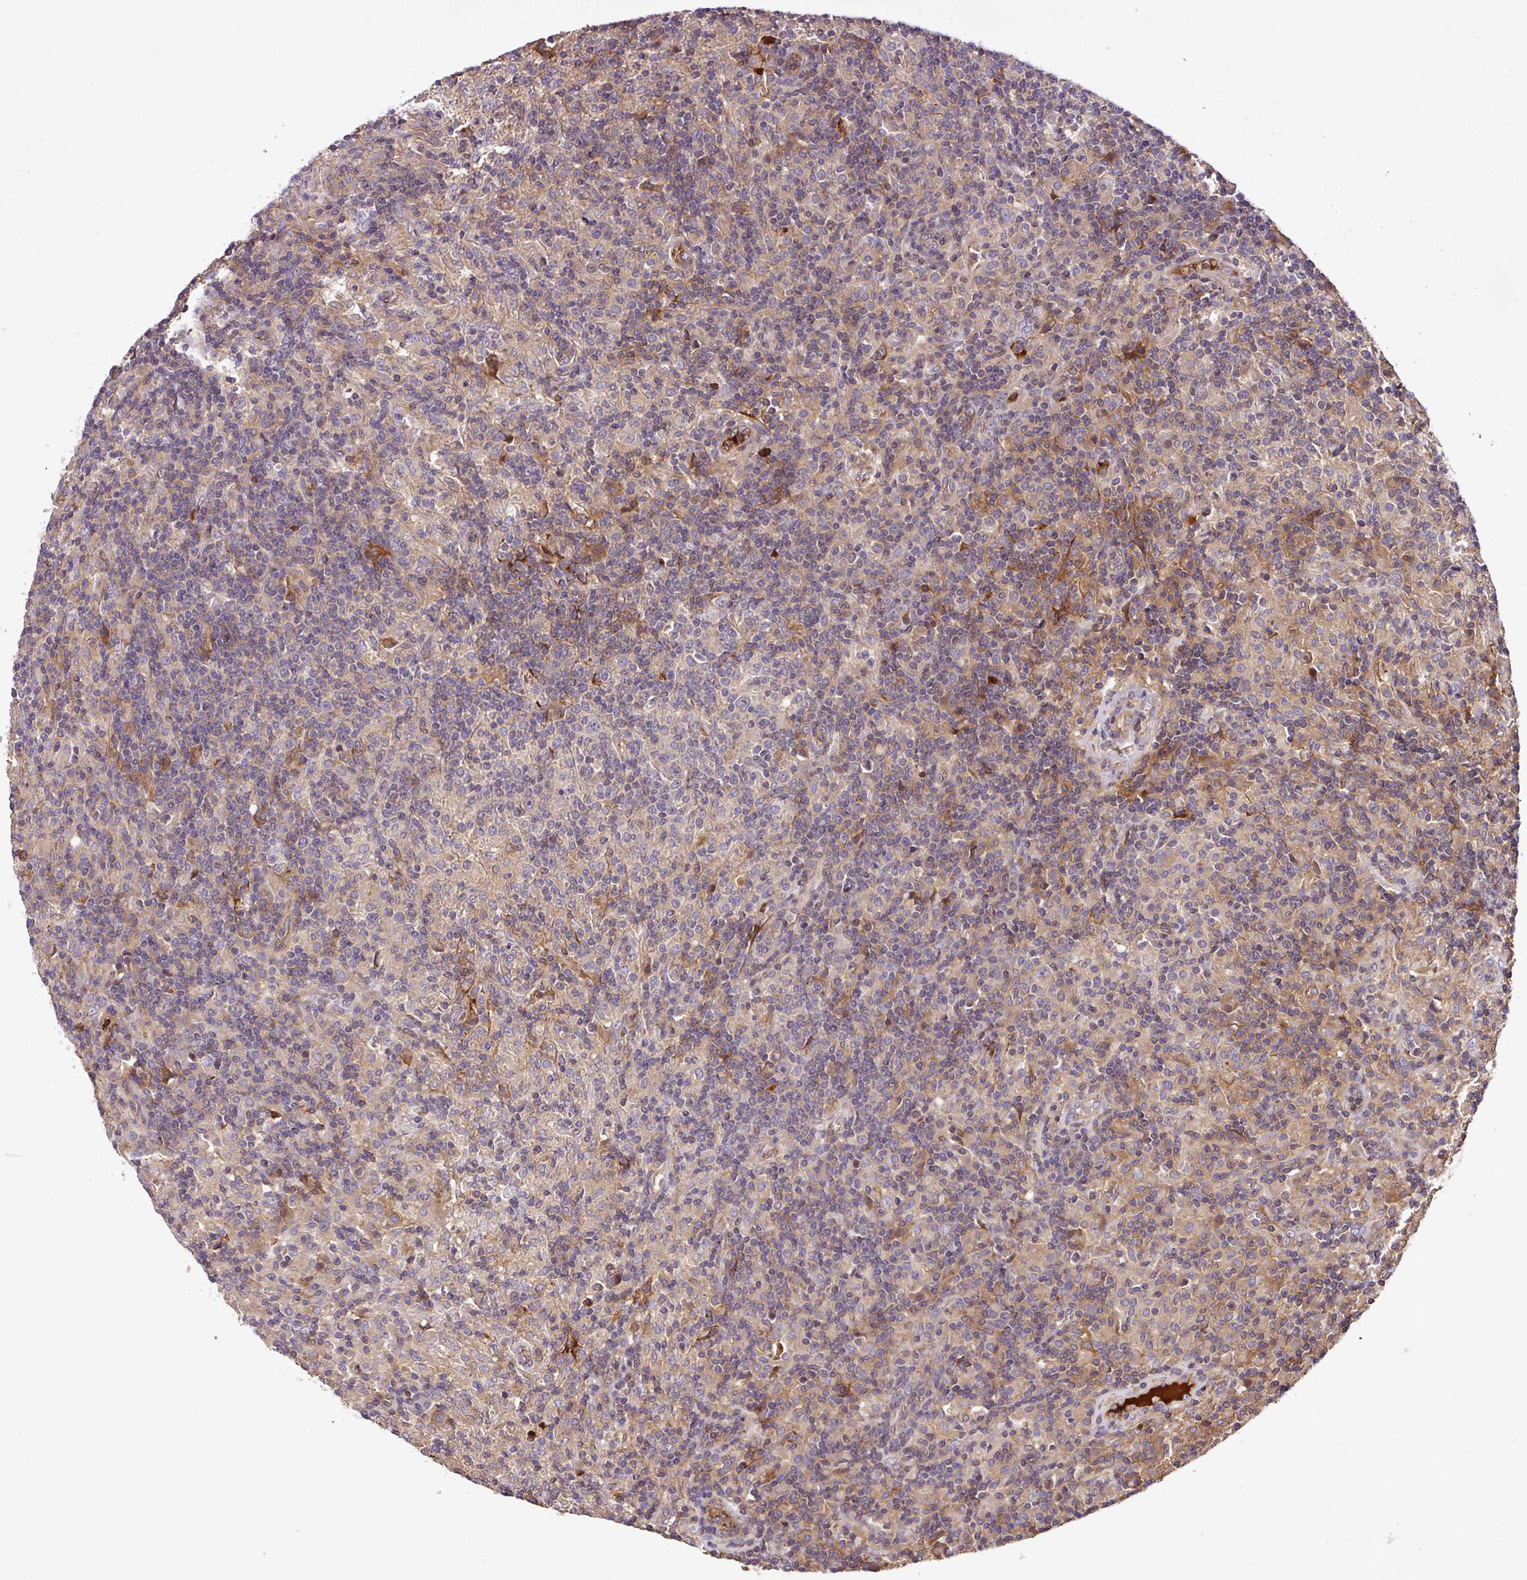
{"staining": {"intensity": "moderate", "quantity": "25%-75%", "location": "cytoplasmic/membranous"}, "tissue": "lymphoma", "cell_type": "Tumor cells", "image_type": "cancer", "snomed": [{"axis": "morphology", "description": "Hodgkin's disease, NOS"}, {"axis": "topography", "description": "Lymph node"}], "caption": "This is an image of immunohistochemistry staining of Hodgkin's disease, which shows moderate staining in the cytoplasmic/membranous of tumor cells.", "gene": "ZNF266", "patient": {"sex": "male", "age": 70}}